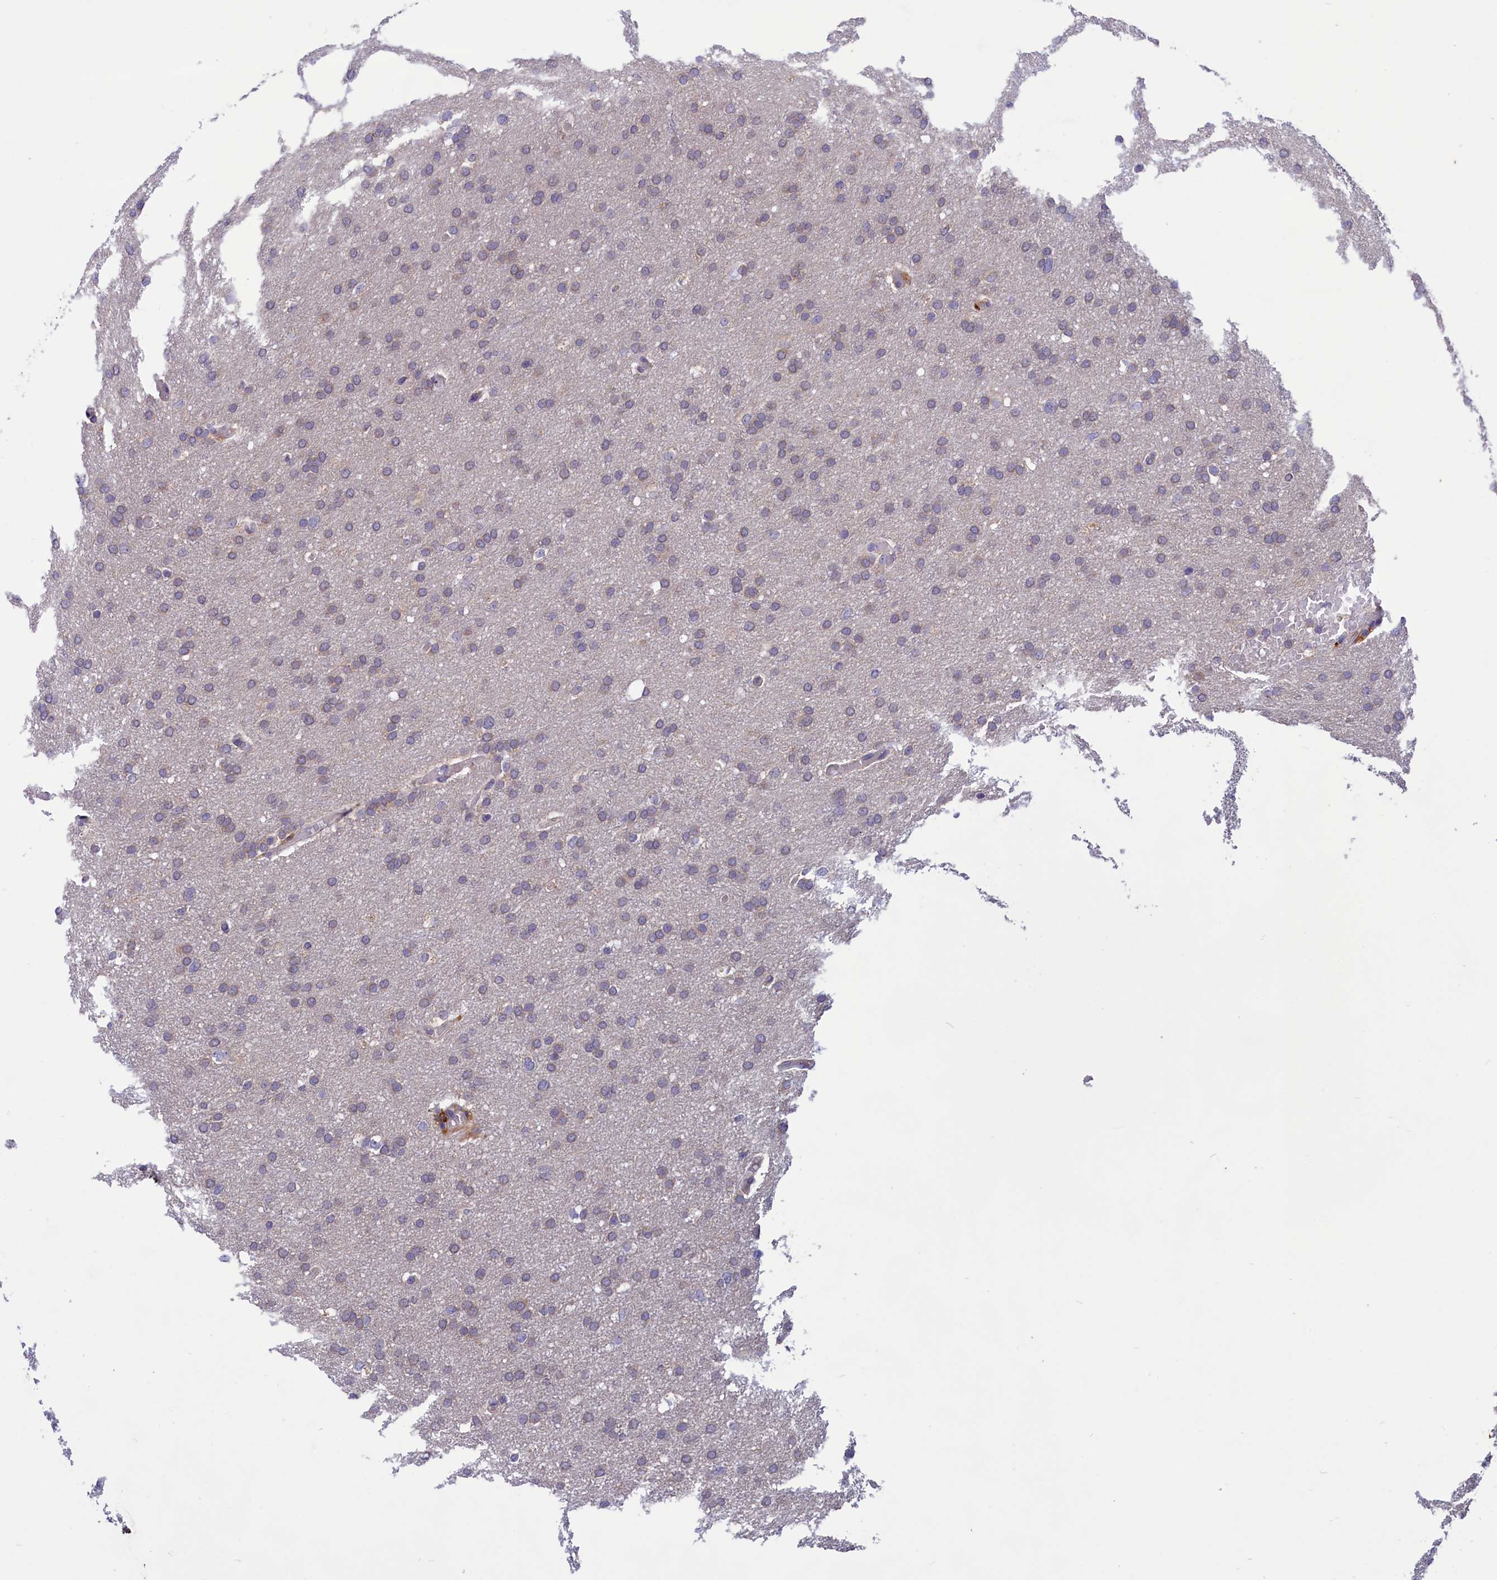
{"staining": {"intensity": "weak", "quantity": "25%-75%", "location": "cytoplasmic/membranous"}, "tissue": "glioma", "cell_type": "Tumor cells", "image_type": "cancer", "snomed": [{"axis": "morphology", "description": "Glioma, malignant, High grade"}, {"axis": "topography", "description": "Cerebral cortex"}], "caption": "Human glioma stained with a protein marker exhibits weak staining in tumor cells.", "gene": "AMDHD2", "patient": {"sex": "female", "age": 36}}